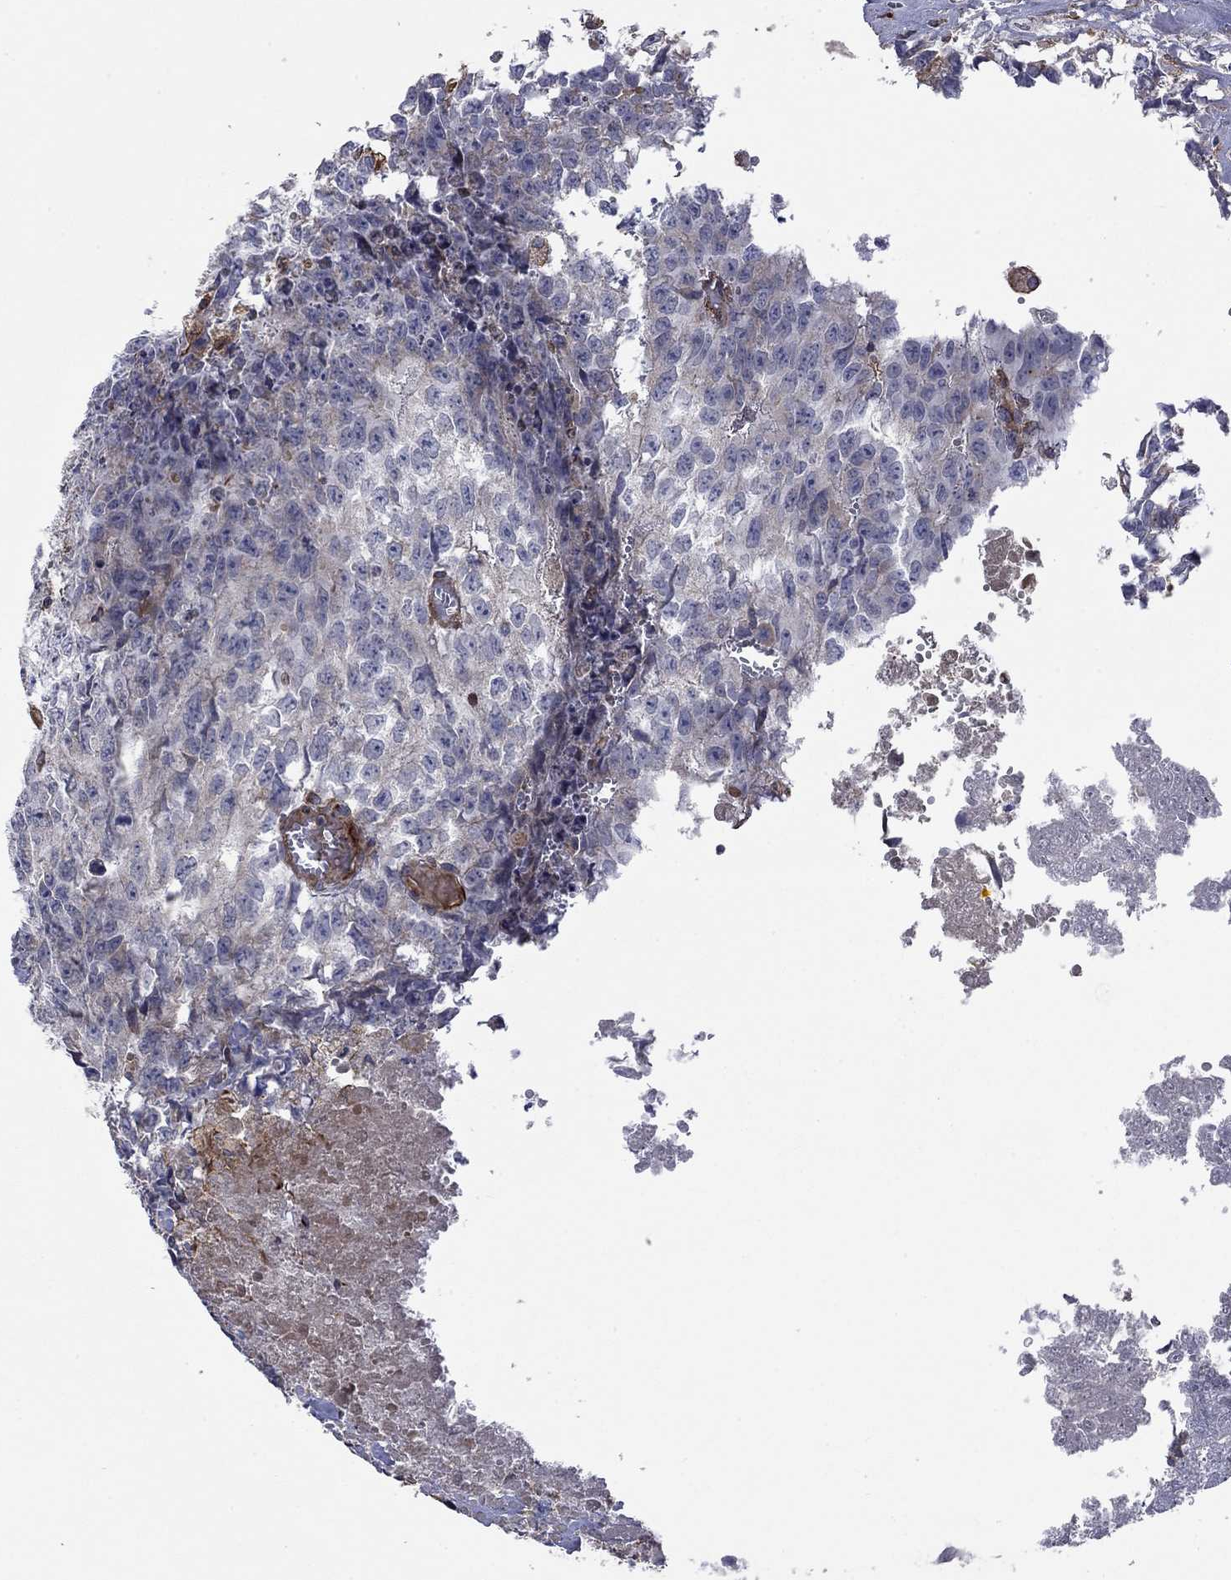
{"staining": {"intensity": "negative", "quantity": "none", "location": "none"}, "tissue": "testis cancer", "cell_type": "Tumor cells", "image_type": "cancer", "snomed": [{"axis": "morphology", "description": "Carcinoma, Embryonal, NOS"}, {"axis": "morphology", "description": "Teratoma, malignant, NOS"}, {"axis": "topography", "description": "Testis"}], "caption": "This is an IHC histopathology image of testis cancer. There is no positivity in tumor cells.", "gene": "NDUFC1", "patient": {"sex": "male", "age": 24}}